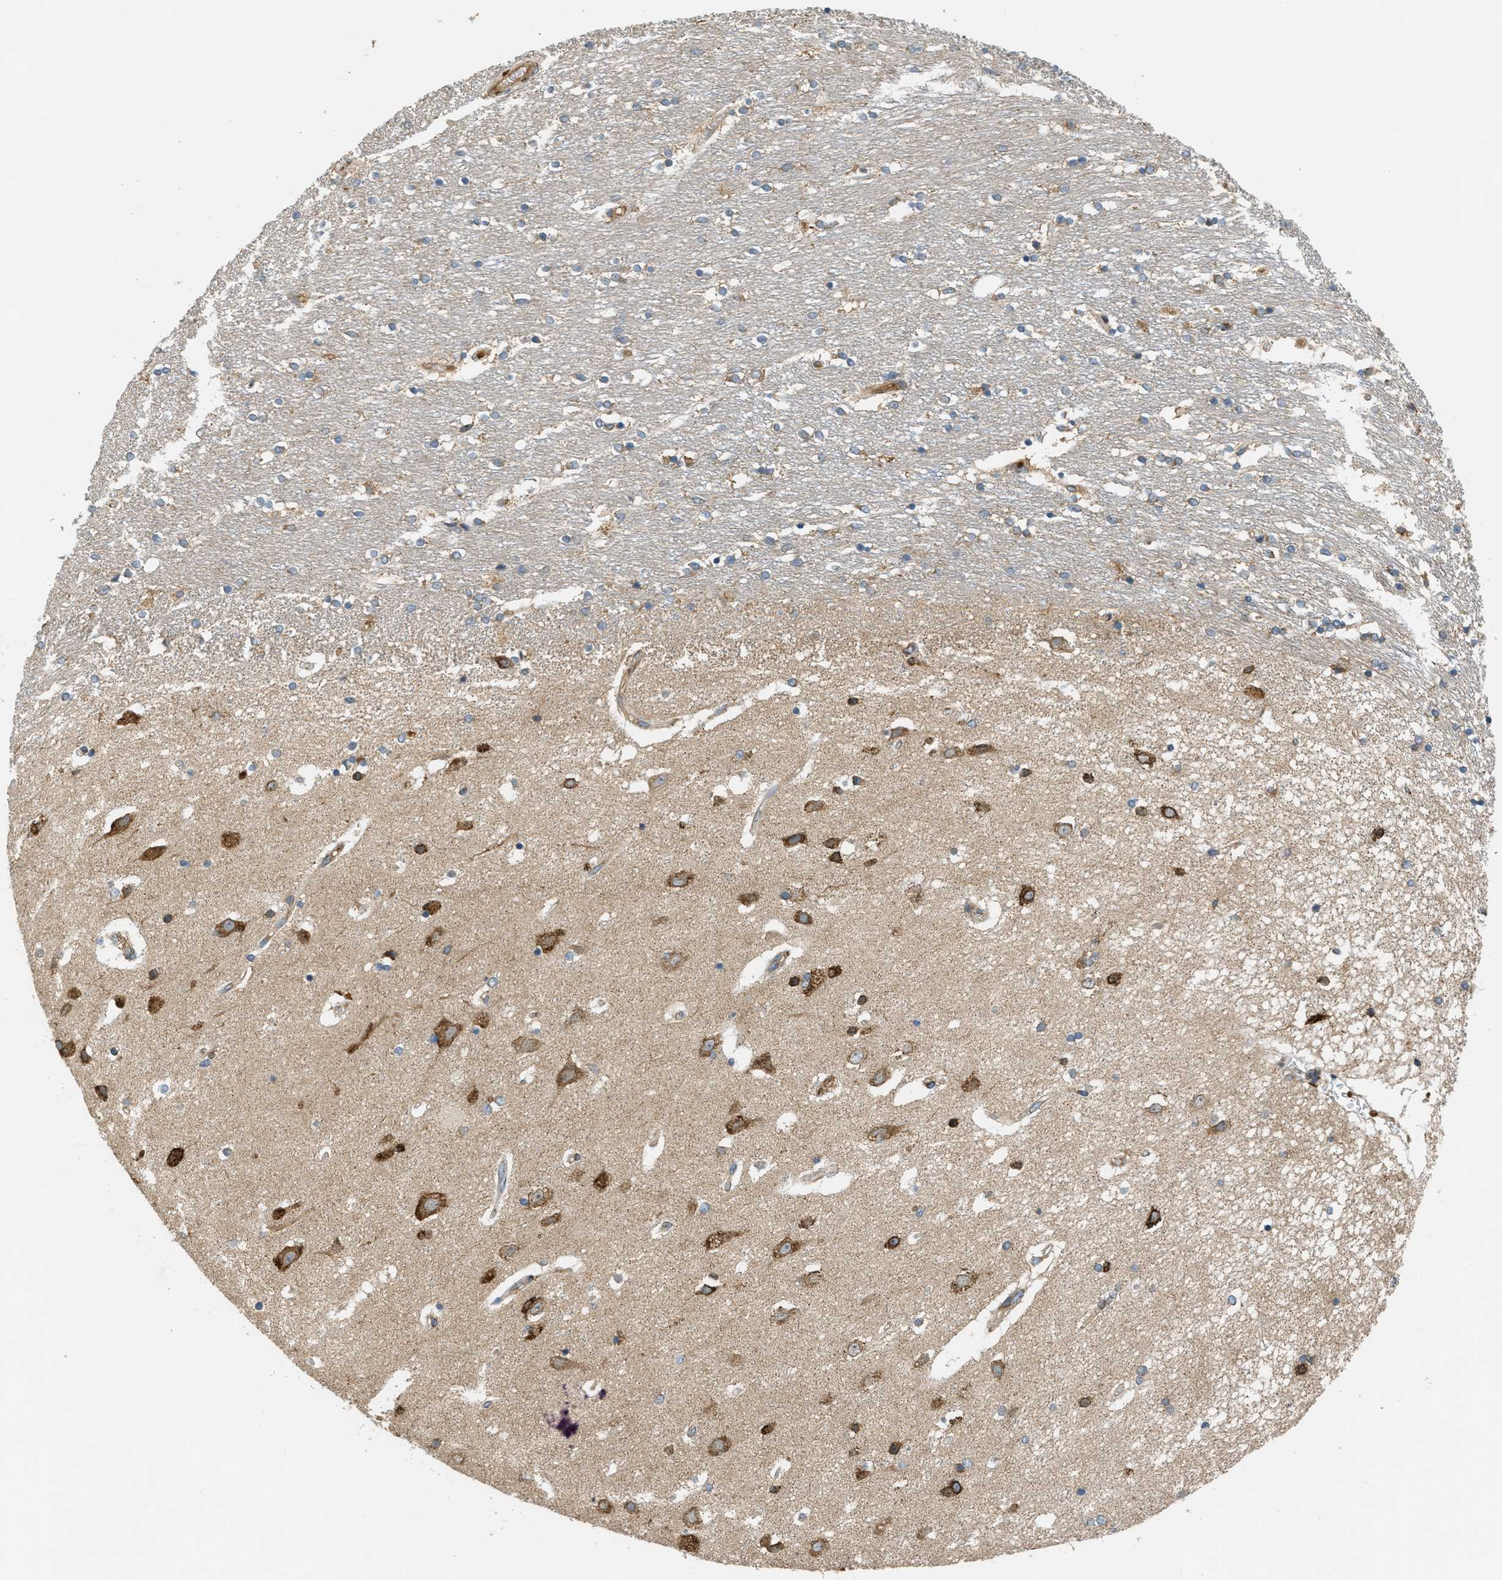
{"staining": {"intensity": "moderate", "quantity": "<25%", "location": "cytoplasmic/membranous"}, "tissue": "caudate", "cell_type": "Glial cells", "image_type": "normal", "snomed": [{"axis": "morphology", "description": "Normal tissue, NOS"}, {"axis": "topography", "description": "Lateral ventricle wall"}], "caption": "The image displays immunohistochemical staining of unremarkable caudate. There is moderate cytoplasmic/membranous positivity is identified in approximately <25% of glial cells. (brown staining indicates protein expression, while blue staining denotes nuclei).", "gene": "PCDH18", "patient": {"sex": "female", "age": 54}}